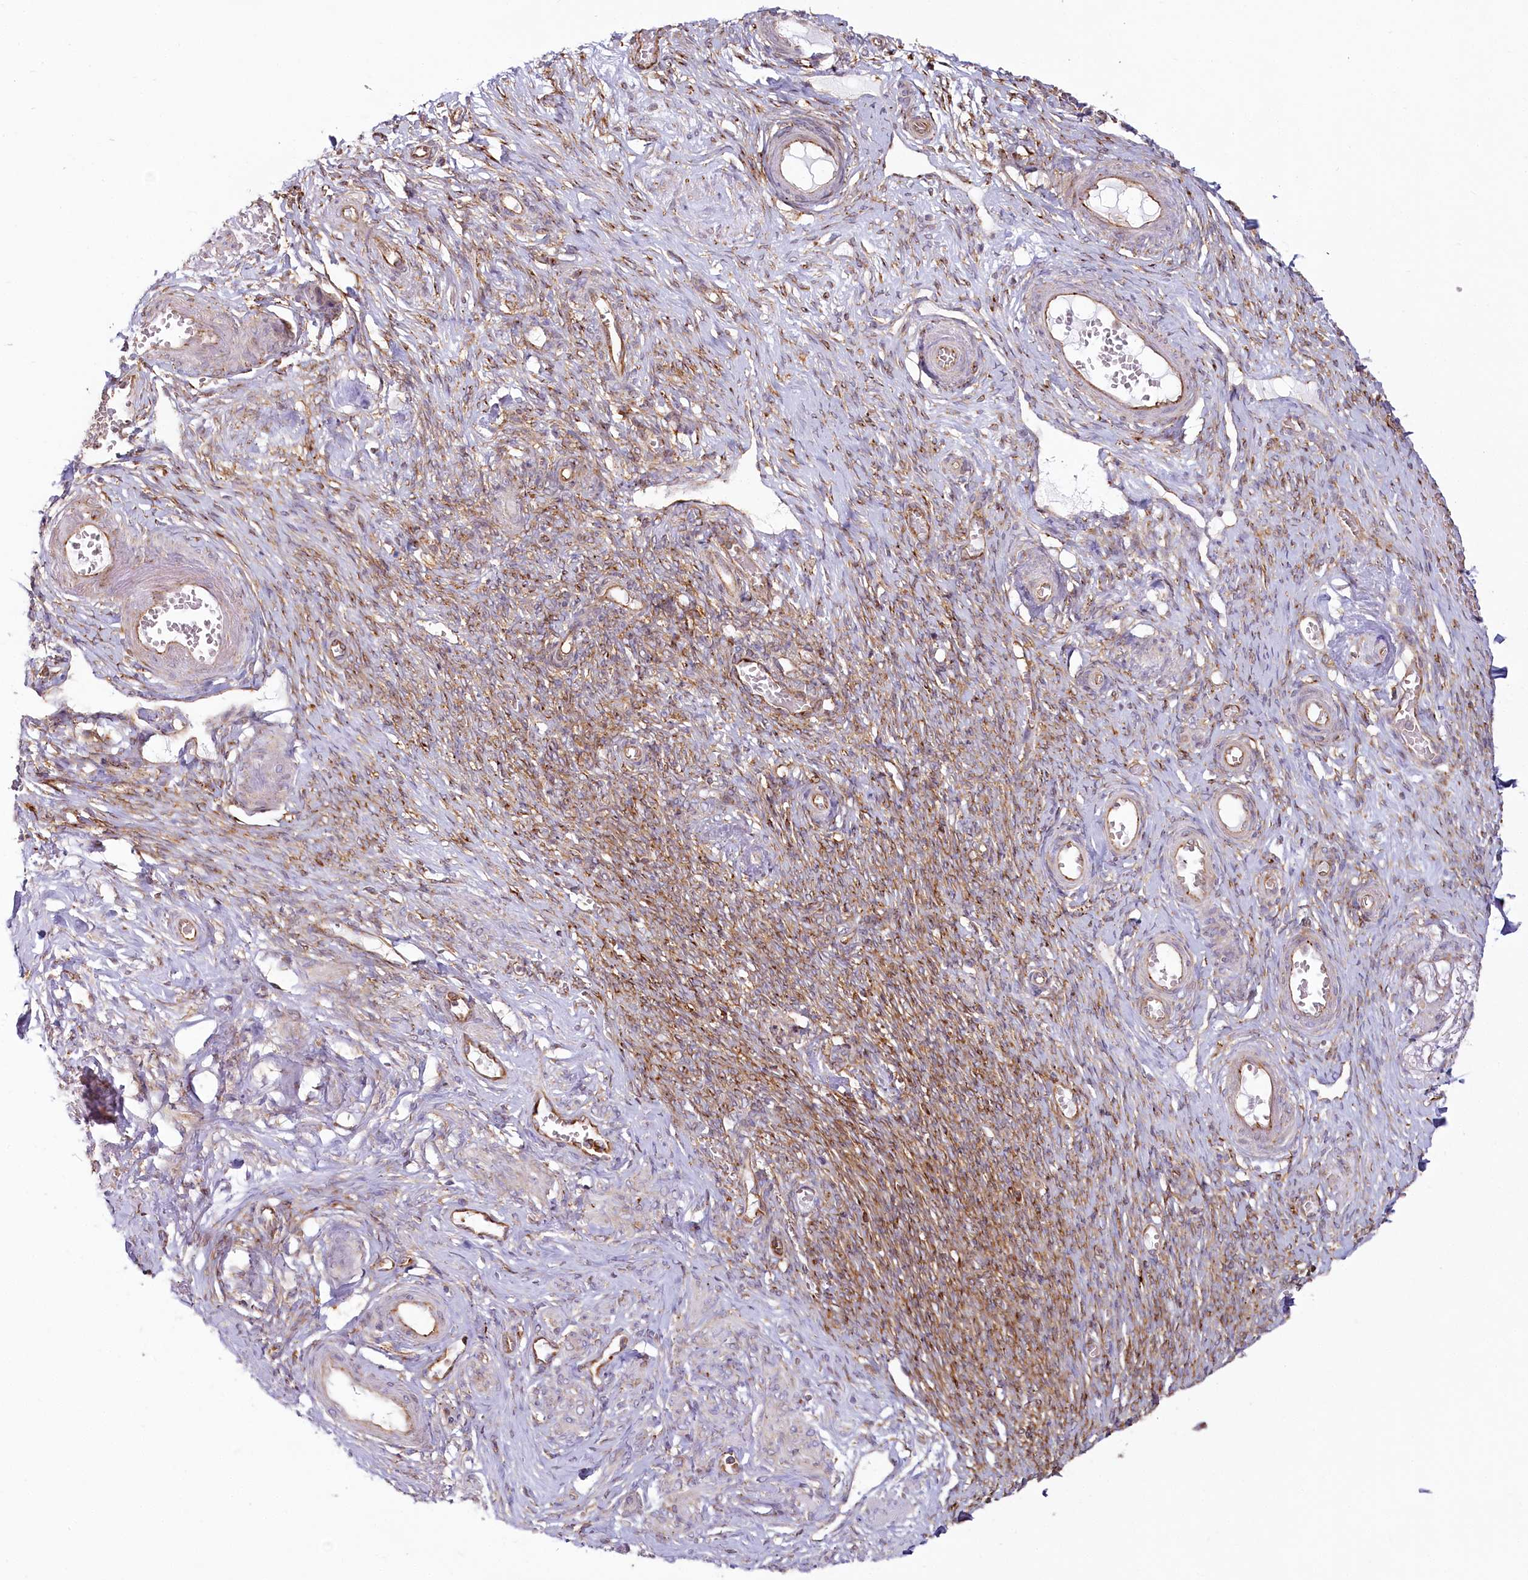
{"staining": {"intensity": "negative", "quantity": "none", "location": "none"}, "tissue": "adipose tissue", "cell_type": "Adipocytes", "image_type": "normal", "snomed": [{"axis": "morphology", "description": "Normal tissue, NOS"}, {"axis": "topography", "description": "Vascular tissue"}, {"axis": "topography", "description": "Fallopian tube"}, {"axis": "topography", "description": "Ovary"}], "caption": "Micrograph shows no protein expression in adipocytes of unremarkable adipose tissue.", "gene": "HARS2", "patient": {"sex": "female", "age": 67}}